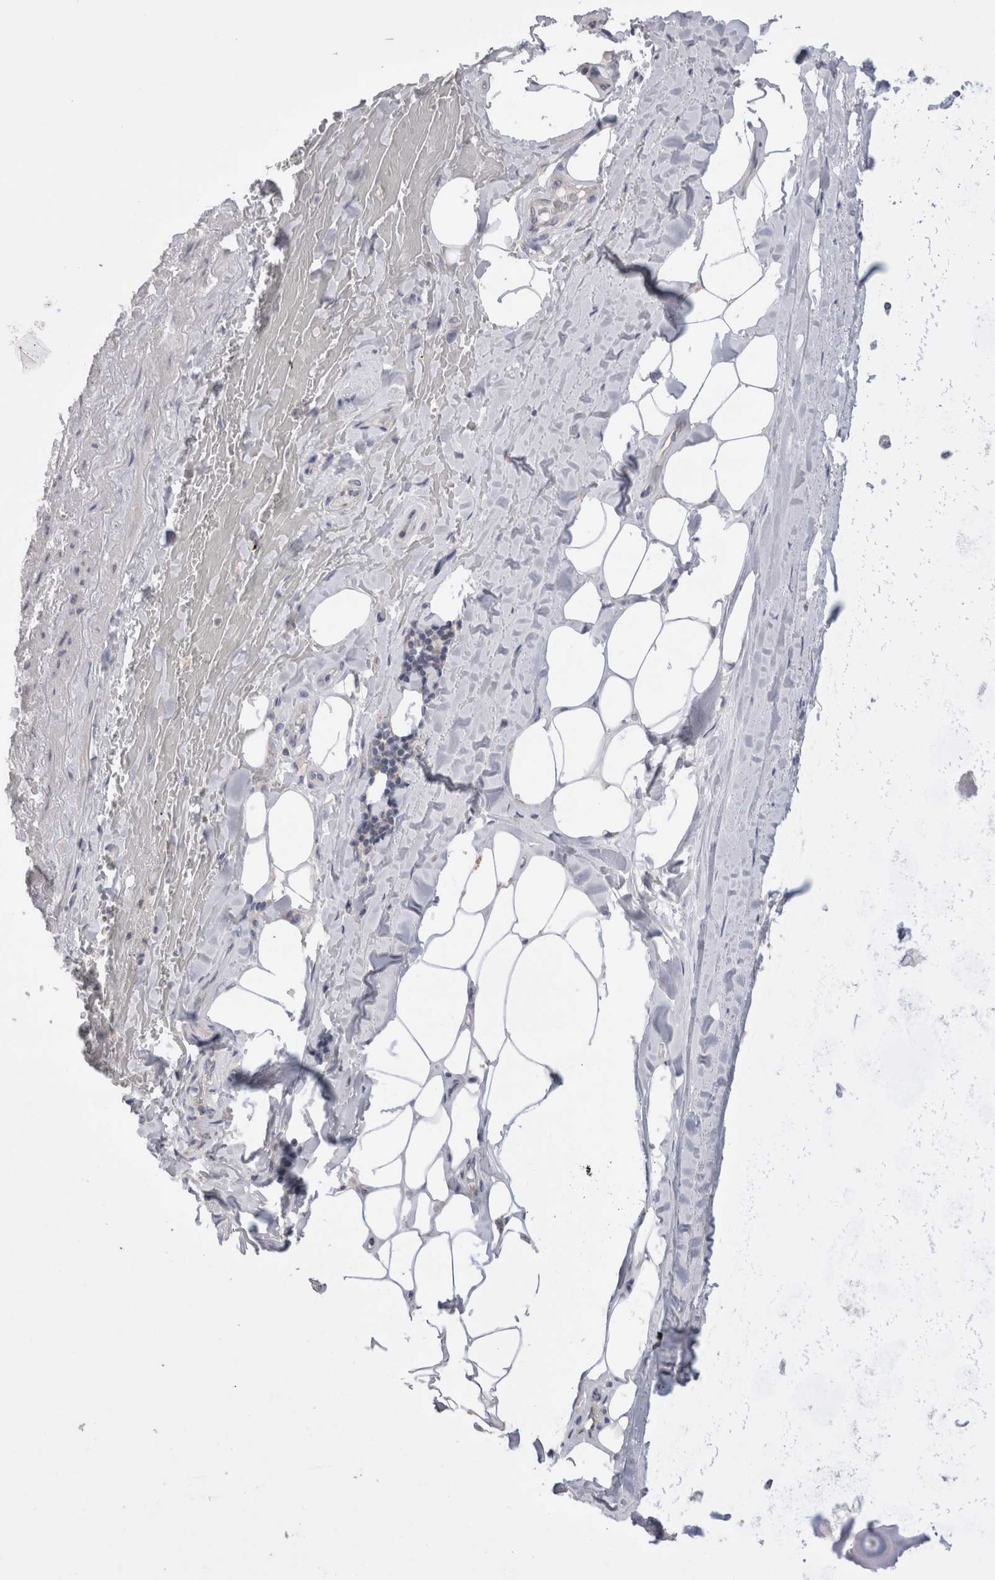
{"staining": {"intensity": "strong", "quantity": ">75%", "location": "cytoplasmic/membranous"}, "tissue": "bronchus", "cell_type": "Respiratory epithelial cells", "image_type": "normal", "snomed": [{"axis": "morphology", "description": "Normal tissue, NOS"}, {"axis": "topography", "description": "Bronchus"}], "caption": "Immunohistochemistry micrograph of normal bronchus: human bronchus stained using immunohistochemistry (IHC) displays high levels of strong protein expression localized specifically in the cytoplasmic/membranous of respiratory epithelial cells, appearing as a cytoplasmic/membranous brown color.", "gene": "OTOR", "patient": {"sex": "male", "age": 66}}